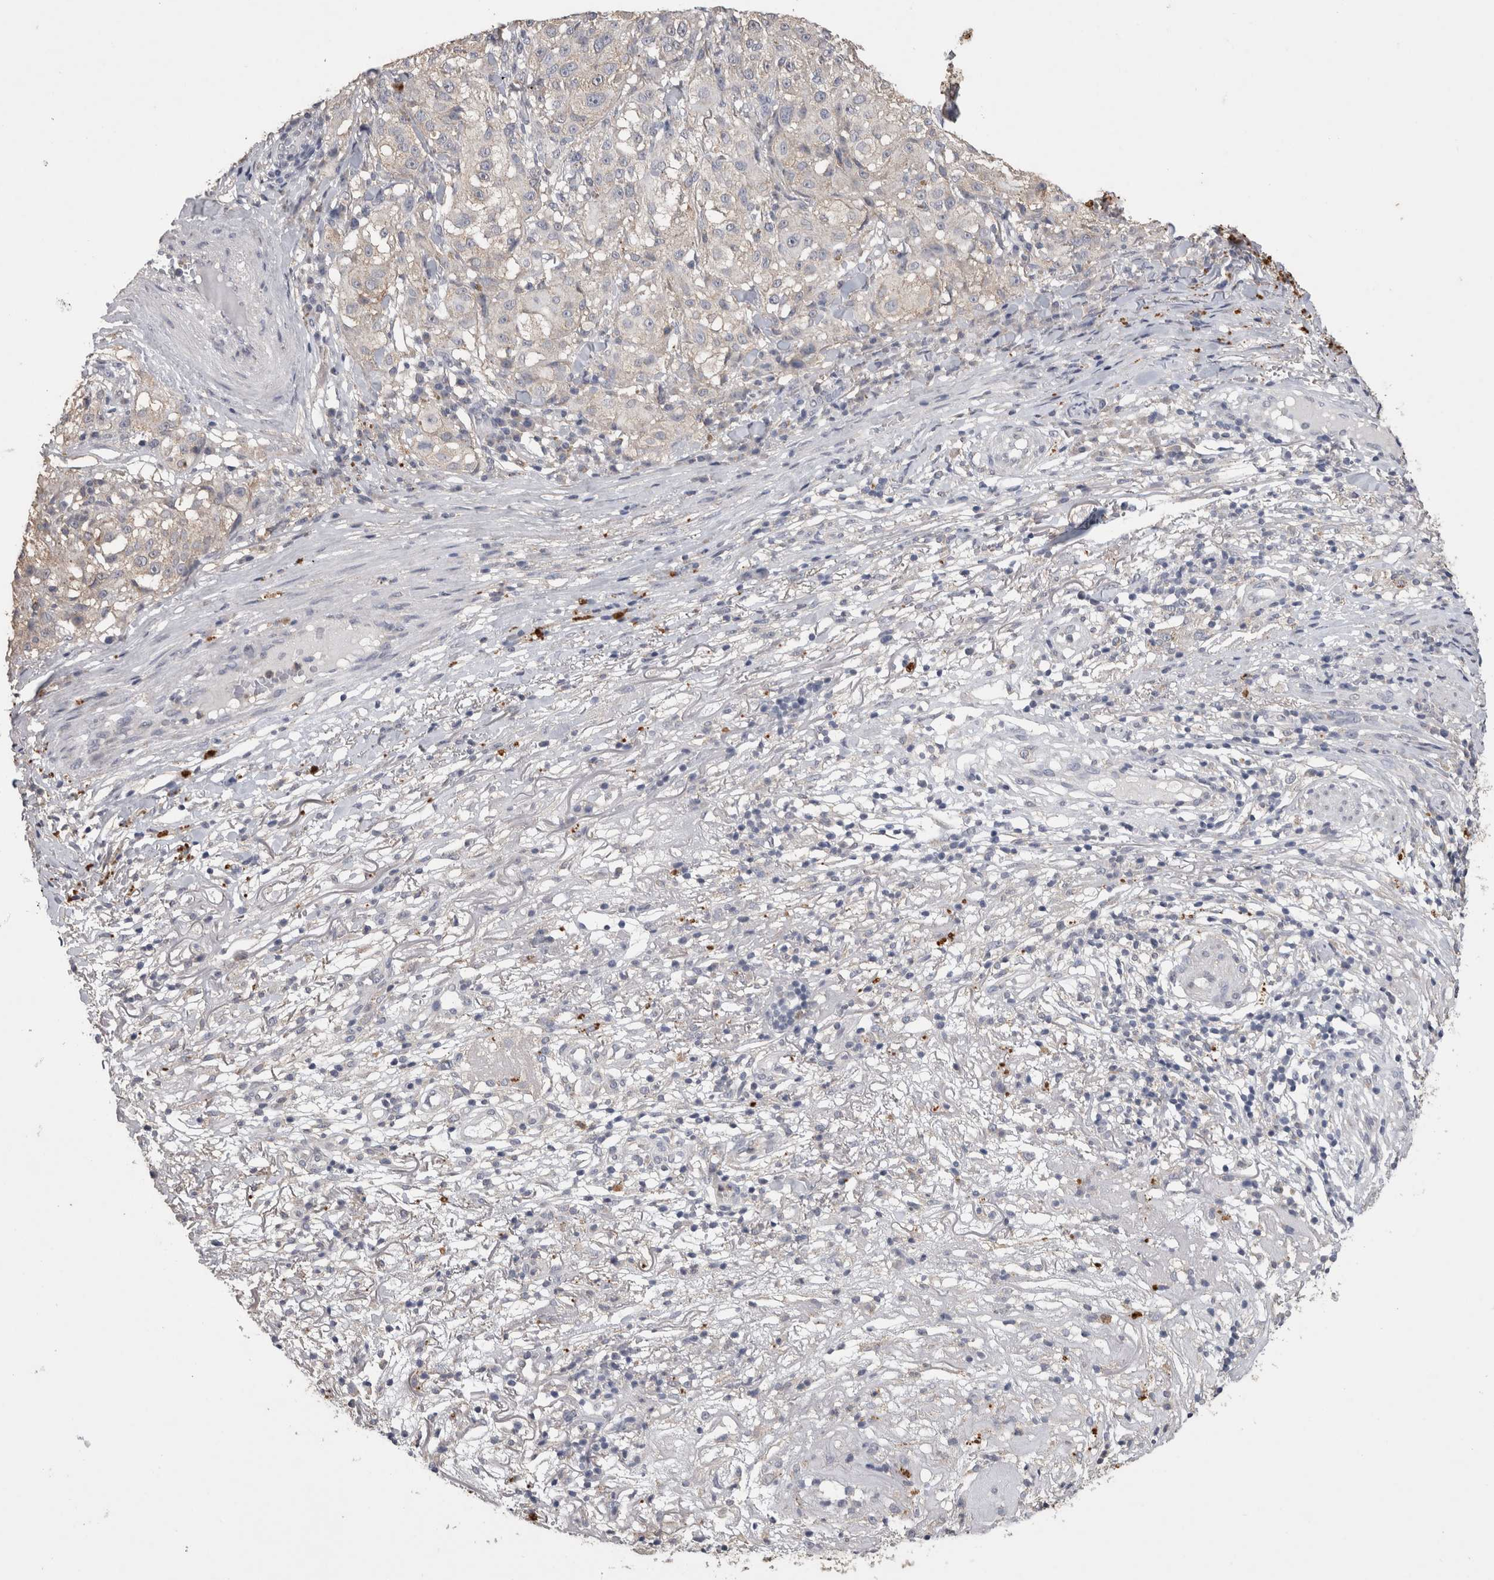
{"staining": {"intensity": "negative", "quantity": "none", "location": "none"}, "tissue": "melanoma", "cell_type": "Tumor cells", "image_type": "cancer", "snomed": [{"axis": "morphology", "description": "Necrosis, NOS"}, {"axis": "morphology", "description": "Malignant melanoma, NOS"}, {"axis": "topography", "description": "Skin"}], "caption": "Malignant melanoma was stained to show a protein in brown. There is no significant expression in tumor cells.", "gene": "CNTFR", "patient": {"sex": "female", "age": 87}}